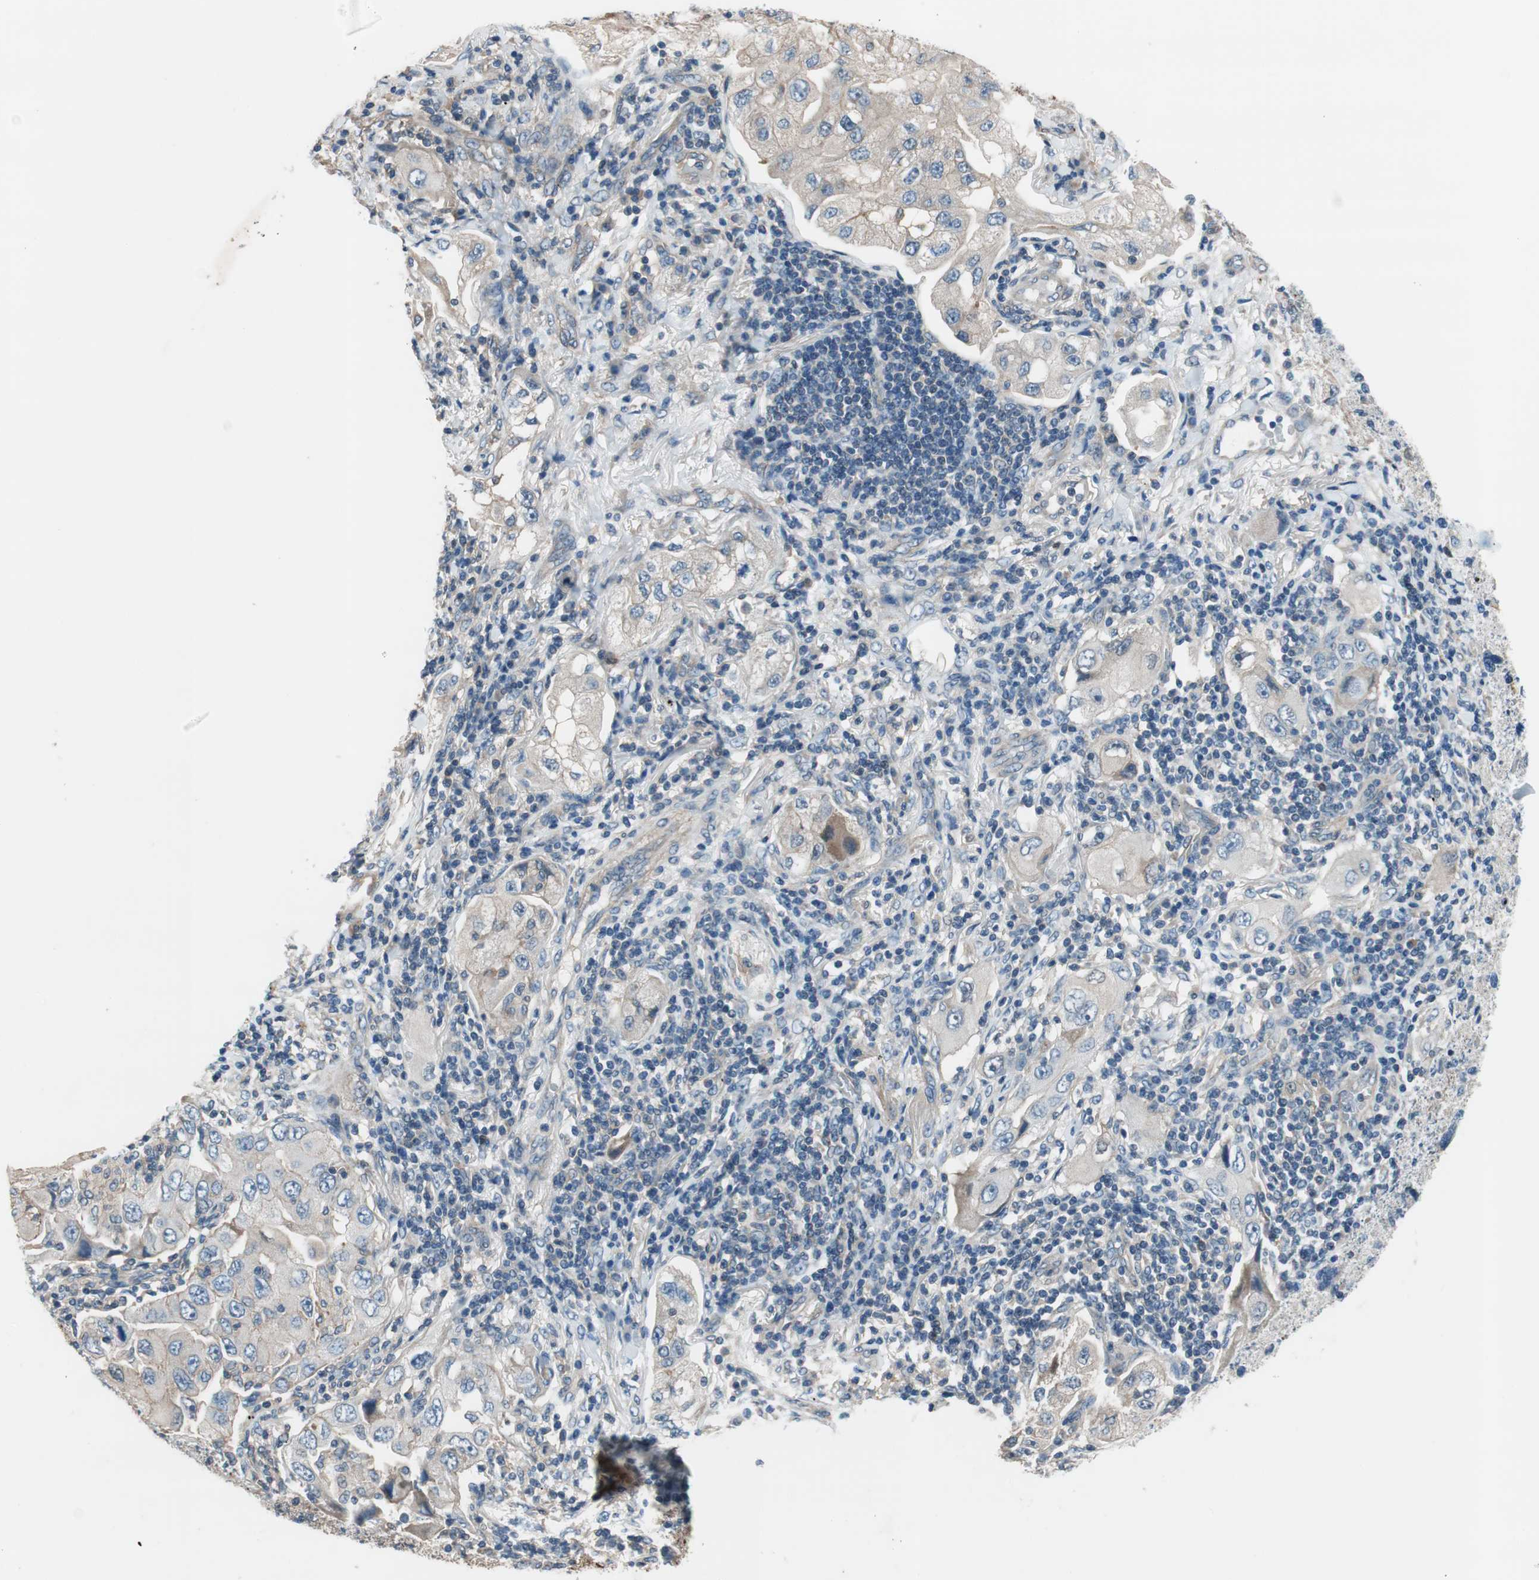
{"staining": {"intensity": "moderate", "quantity": "<25%", "location": "cytoplasmic/membranous"}, "tissue": "lung cancer", "cell_type": "Tumor cells", "image_type": "cancer", "snomed": [{"axis": "morphology", "description": "Adenocarcinoma, NOS"}, {"axis": "topography", "description": "Lung"}], "caption": "Tumor cells exhibit moderate cytoplasmic/membranous positivity in about <25% of cells in adenocarcinoma (lung). Nuclei are stained in blue.", "gene": "CALML3", "patient": {"sex": "female", "age": 65}}